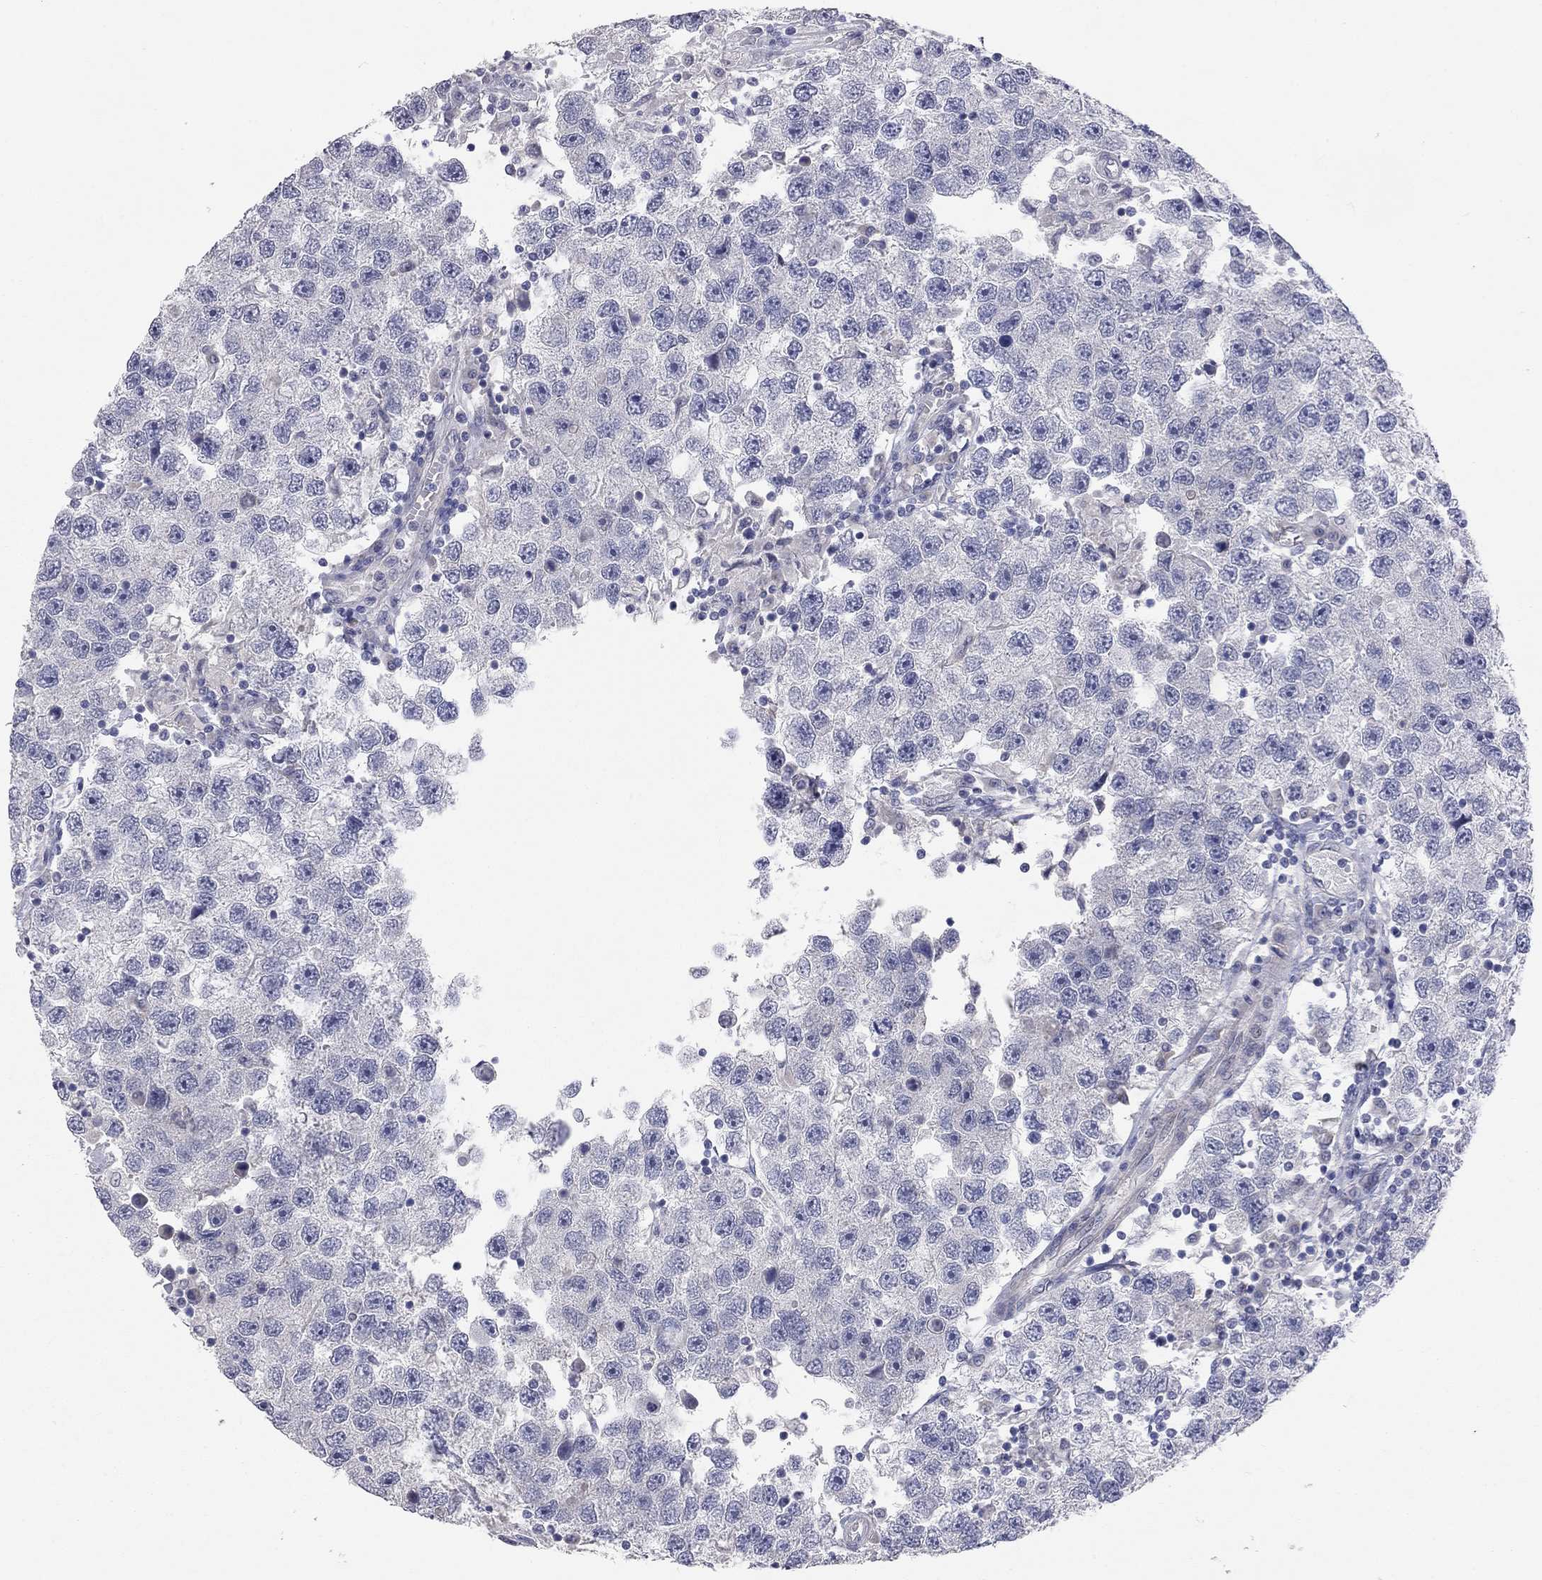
{"staining": {"intensity": "negative", "quantity": "none", "location": "none"}, "tissue": "testis cancer", "cell_type": "Tumor cells", "image_type": "cancer", "snomed": [{"axis": "morphology", "description": "Seminoma, NOS"}, {"axis": "topography", "description": "Testis"}], "caption": "This is an immunohistochemistry (IHC) photomicrograph of human testis seminoma. There is no positivity in tumor cells.", "gene": "KCNB1", "patient": {"sex": "male", "age": 26}}